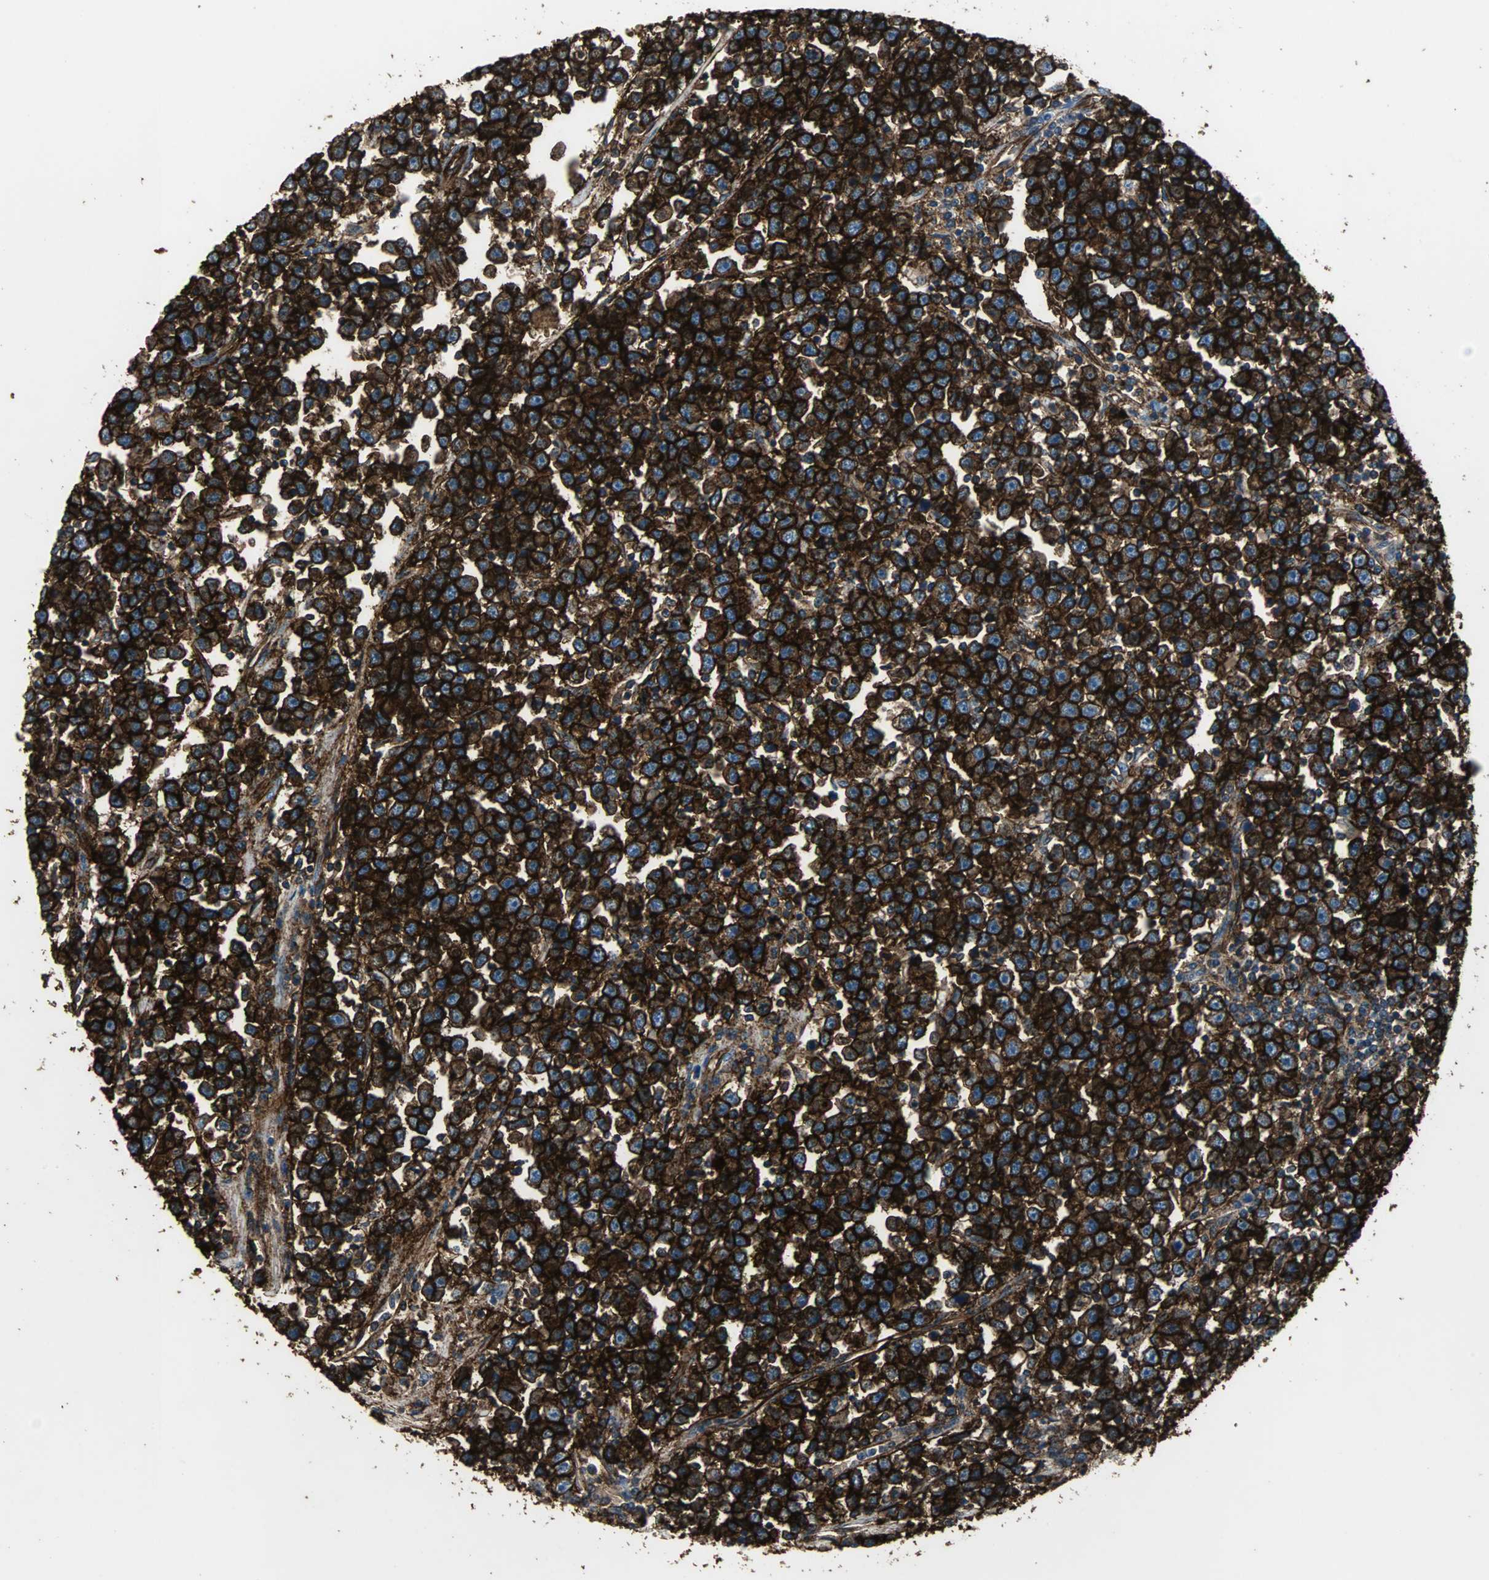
{"staining": {"intensity": "strong", "quantity": ">75%", "location": "cytoplasmic/membranous"}, "tissue": "testis cancer", "cell_type": "Tumor cells", "image_type": "cancer", "snomed": [{"axis": "morphology", "description": "Seminoma, NOS"}, {"axis": "topography", "description": "Testis"}], "caption": "Immunohistochemical staining of seminoma (testis) displays high levels of strong cytoplasmic/membranous expression in approximately >75% of tumor cells.", "gene": "F11R", "patient": {"sex": "male", "age": 43}}